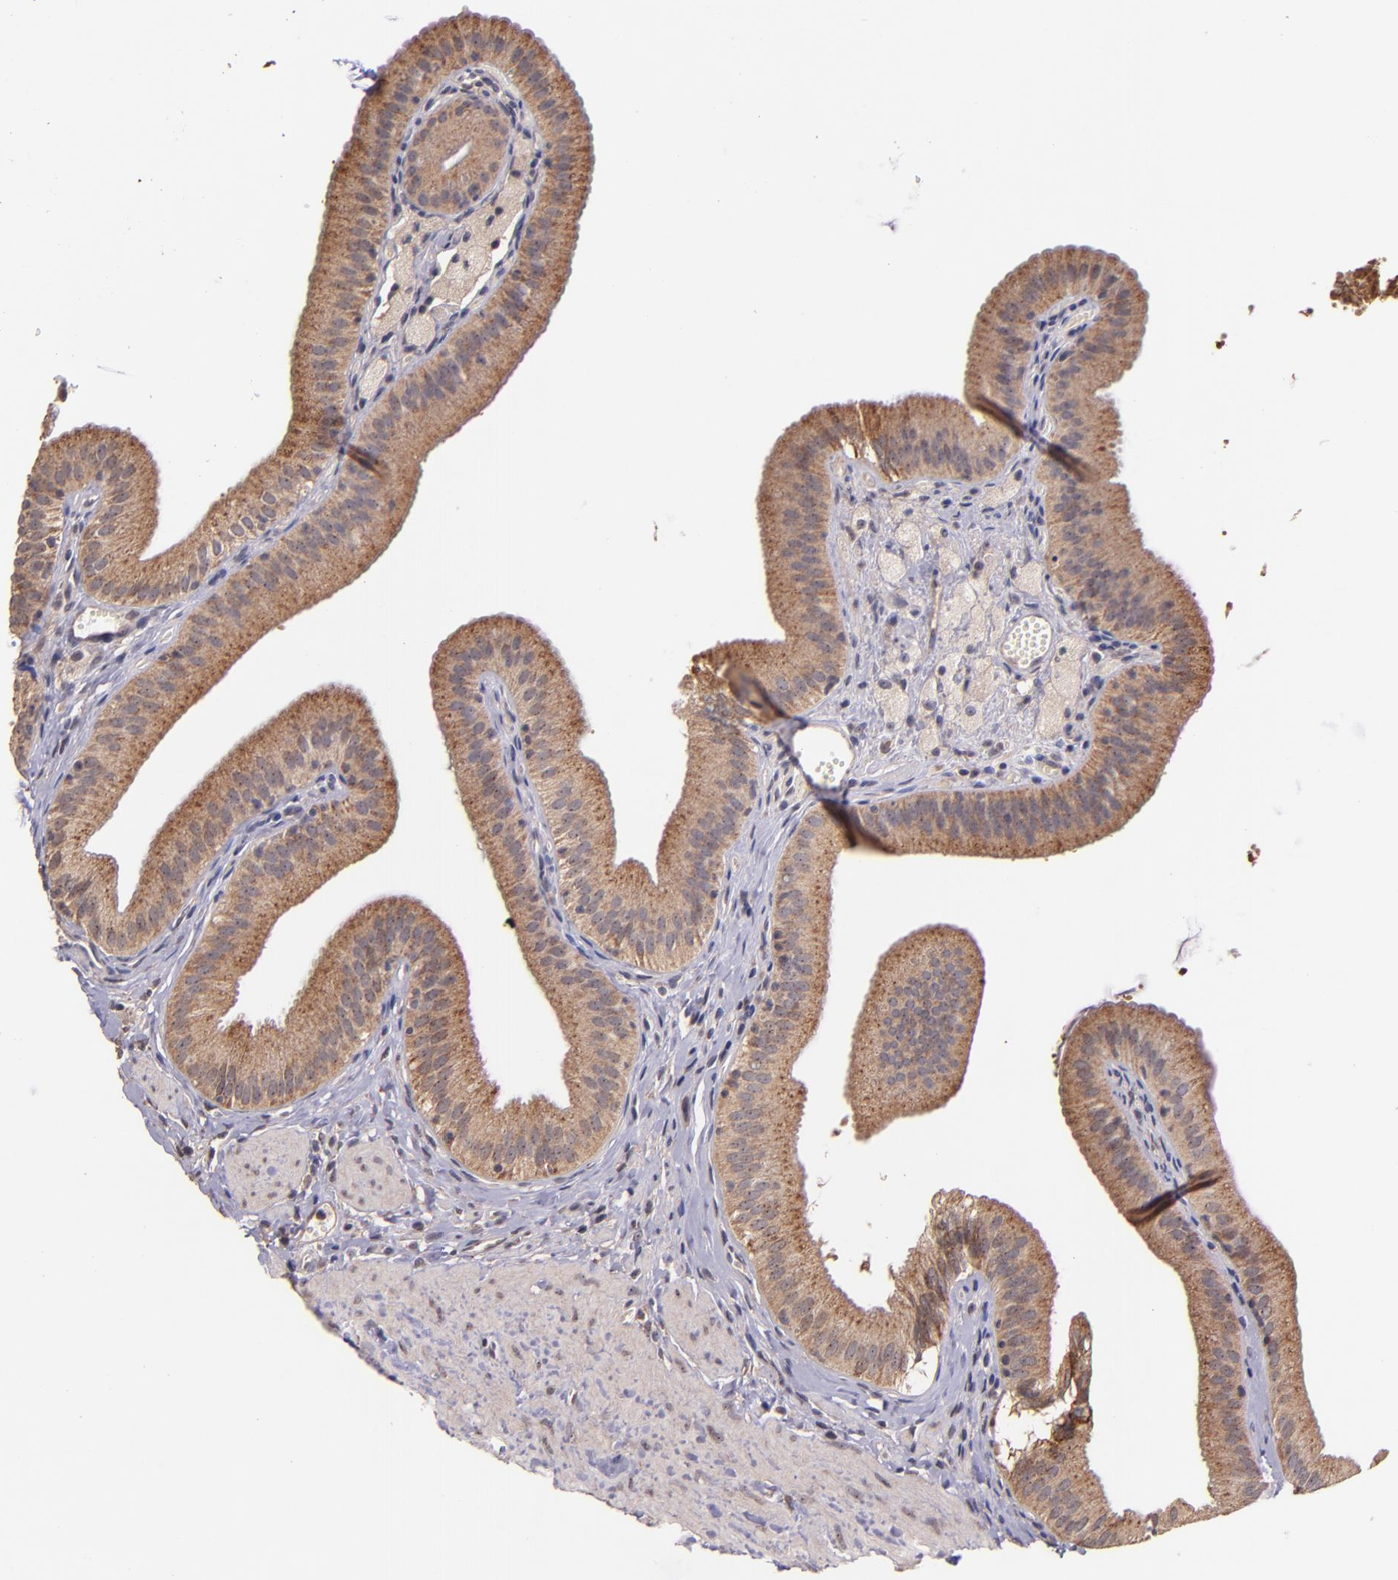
{"staining": {"intensity": "moderate", "quantity": ">75%", "location": "cytoplasmic/membranous"}, "tissue": "gallbladder", "cell_type": "Glandular cells", "image_type": "normal", "snomed": [{"axis": "morphology", "description": "Normal tissue, NOS"}, {"axis": "topography", "description": "Gallbladder"}], "caption": "Protein expression by immunohistochemistry (IHC) displays moderate cytoplasmic/membranous staining in approximately >75% of glandular cells in benign gallbladder.", "gene": "SHC1", "patient": {"sex": "female", "age": 24}}